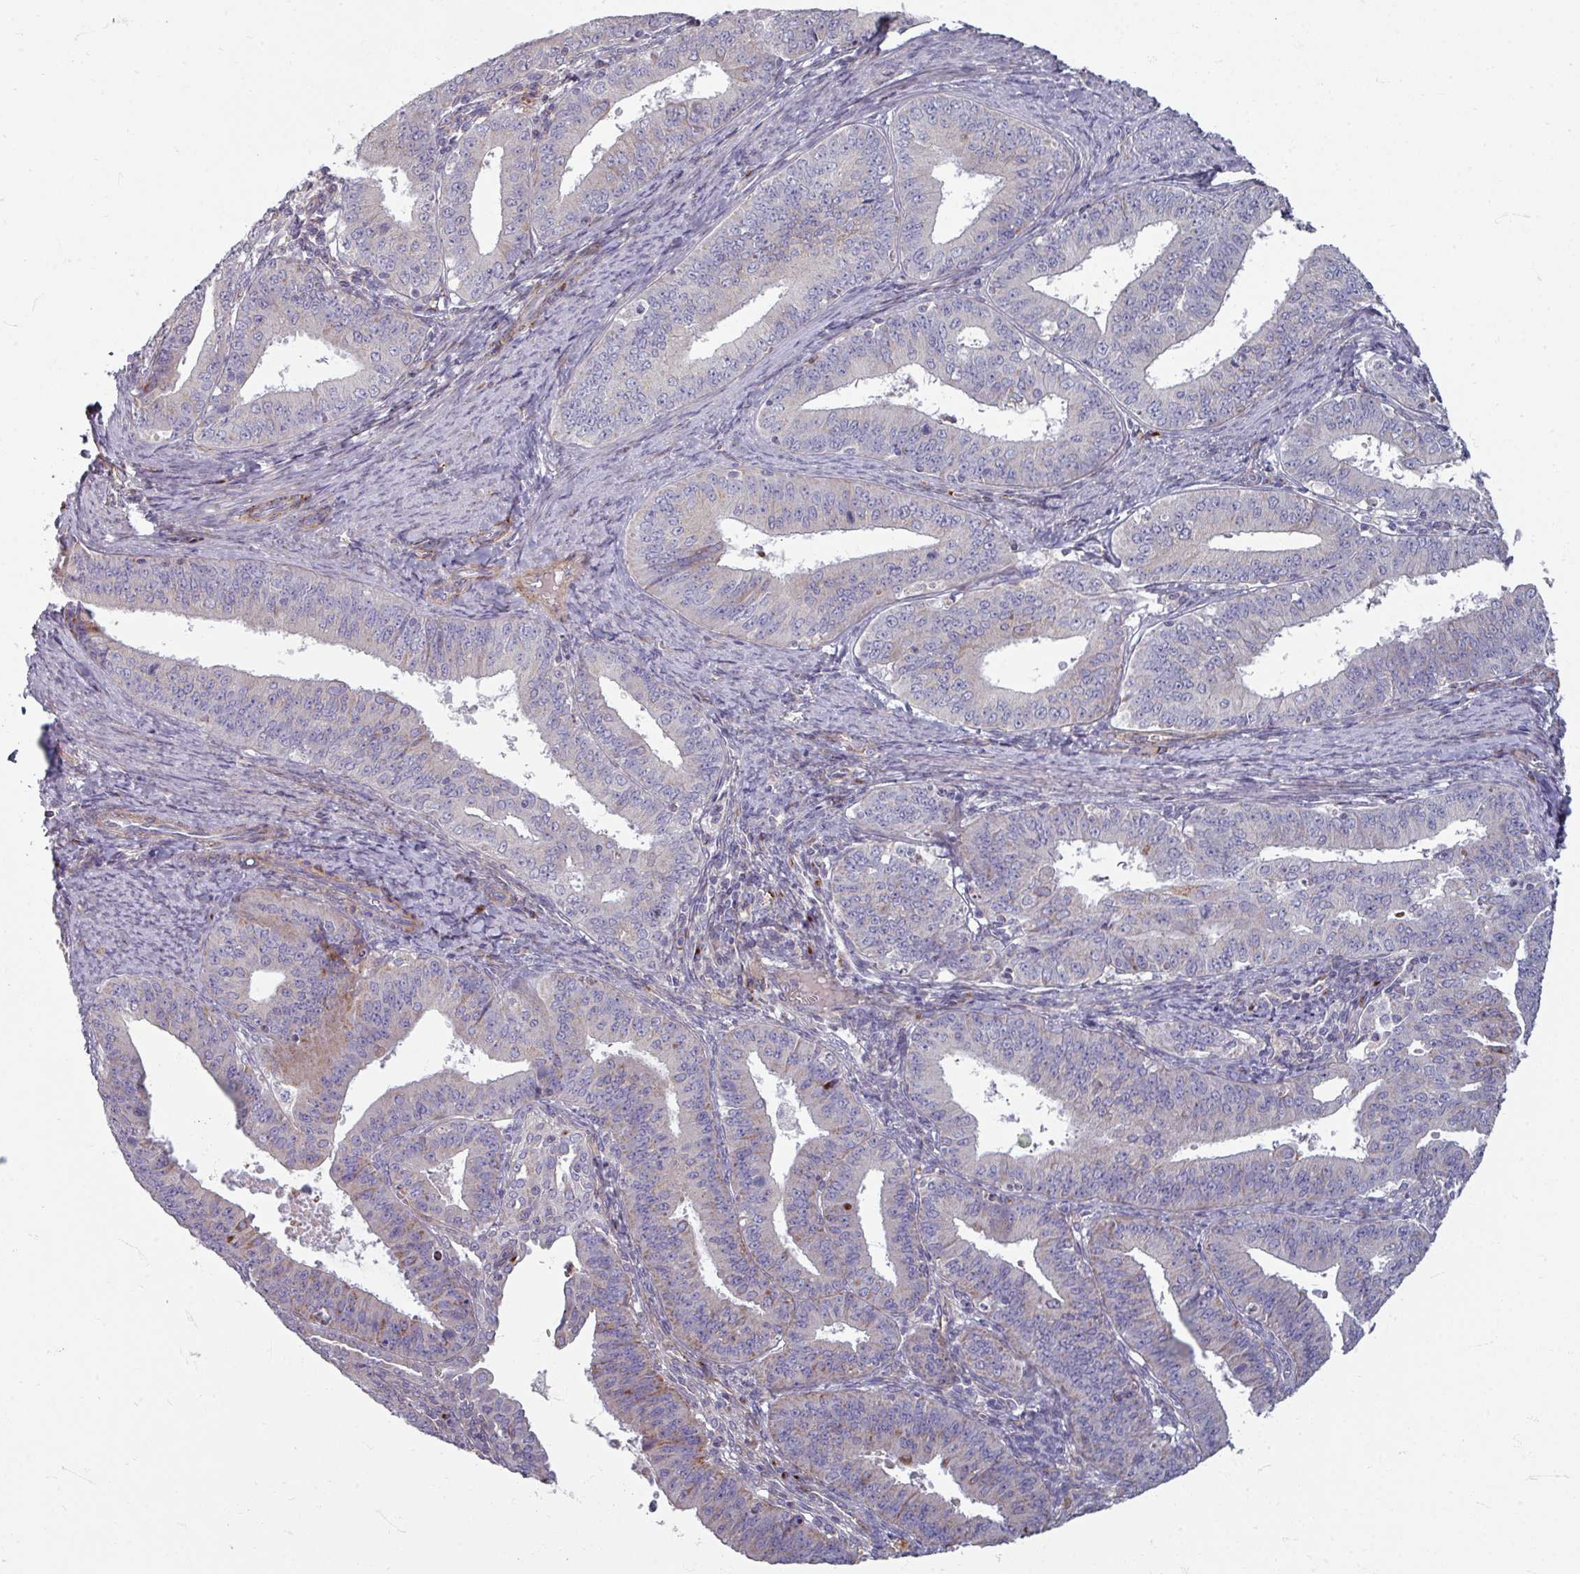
{"staining": {"intensity": "negative", "quantity": "none", "location": "none"}, "tissue": "endometrial cancer", "cell_type": "Tumor cells", "image_type": "cancer", "snomed": [{"axis": "morphology", "description": "Adenocarcinoma, NOS"}, {"axis": "topography", "description": "Endometrium"}], "caption": "There is no significant positivity in tumor cells of adenocarcinoma (endometrial).", "gene": "GABARAPL1", "patient": {"sex": "female", "age": 73}}